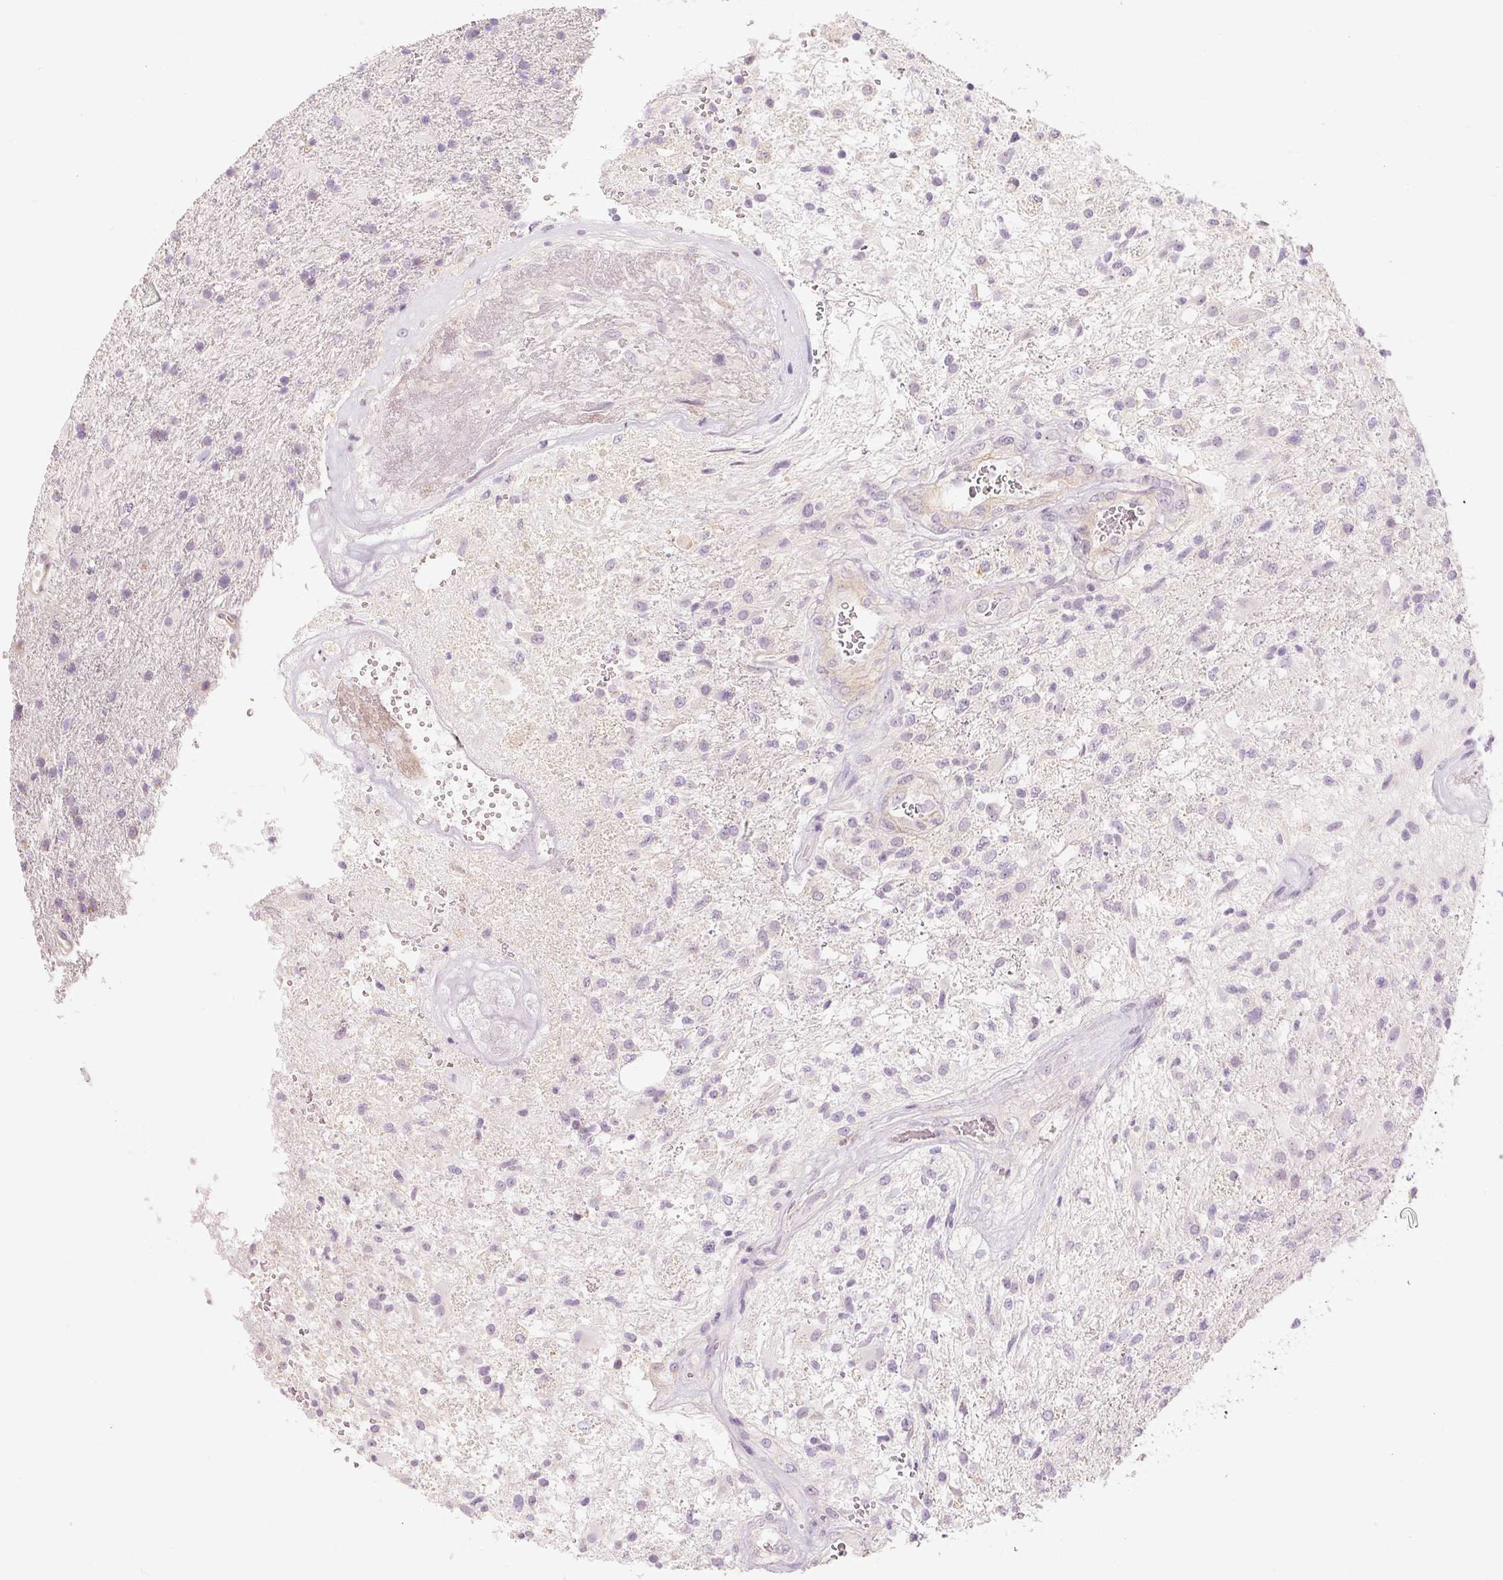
{"staining": {"intensity": "negative", "quantity": "none", "location": "none"}, "tissue": "glioma", "cell_type": "Tumor cells", "image_type": "cancer", "snomed": [{"axis": "morphology", "description": "Glioma, malignant, High grade"}, {"axis": "topography", "description": "Brain"}], "caption": "IHC image of malignant glioma (high-grade) stained for a protein (brown), which displays no staining in tumor cells.", "gene": "CAPN3", "patient": {"sex": "male", "age": 56}}